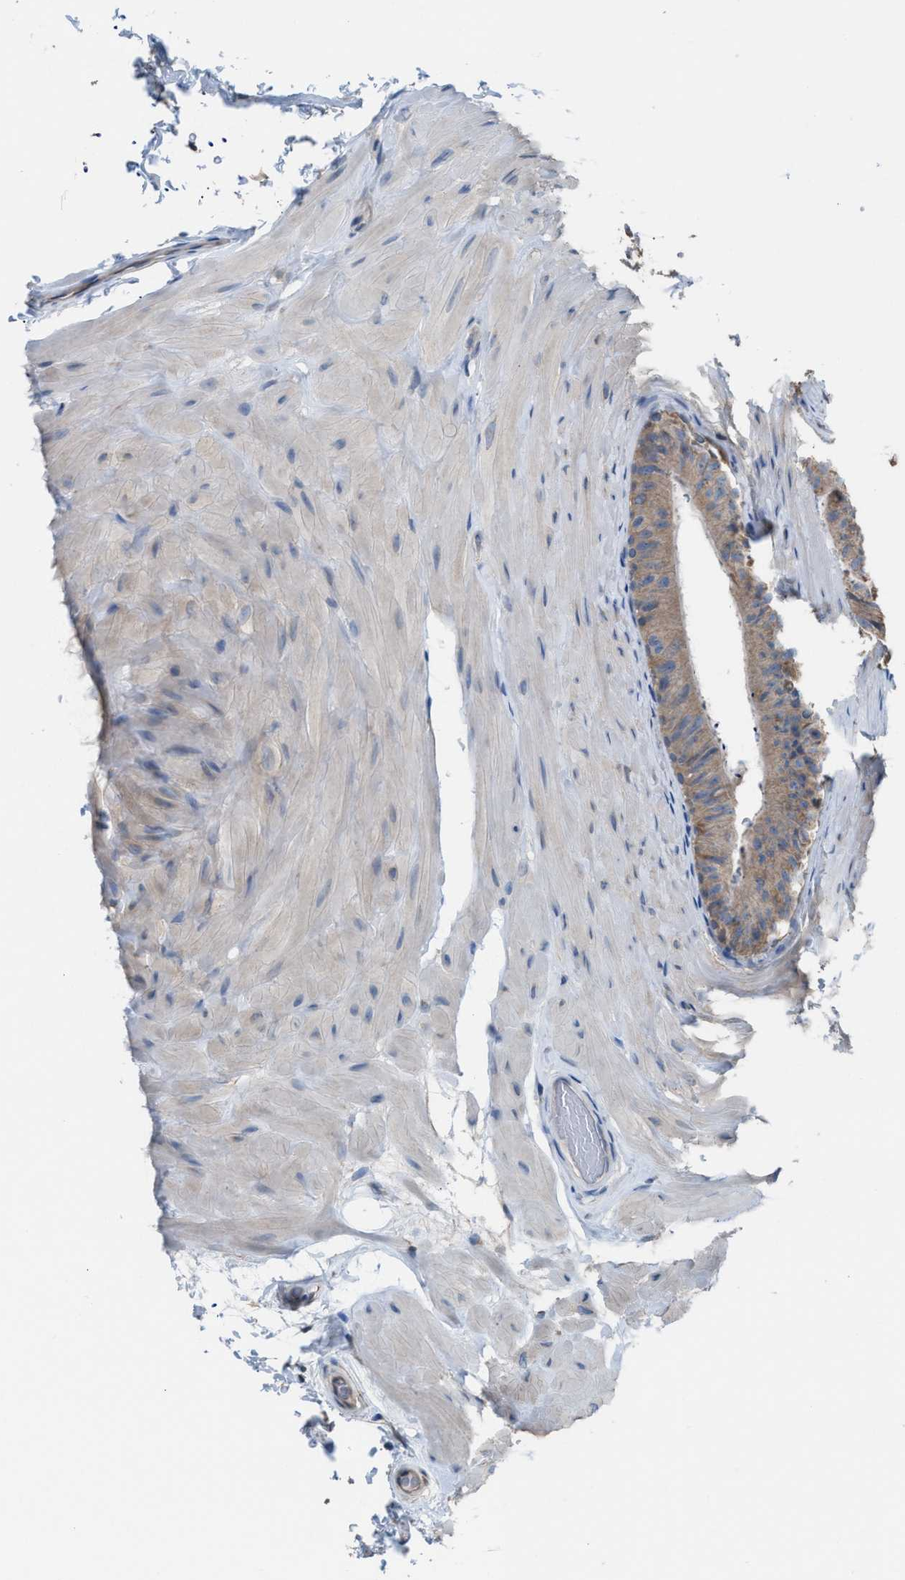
{"staining": {"intensity": "weak", "quantity": ">75%", "location": "cytoplasmic/membranous"}, "tissue": "epididymis", "cell_type": "Glandular cells", "image_type": "normal", "snomed": [{"axis": "morphology", "description": "Normal tissue, NOS"}, {"axis": "topography", "description": "Epididymis"}], "caption": "Immunohistochemistry of unremarkable human epididymis demonstrates low levels of weak cytoplasmic/membranous positivity in approximately >75% of glandular cells. (Stains: DAB in brown, nuclei in blue, Microscopy: brightfield microscopy at high magnification).", "gene": "NQO2", "patient": {"sex": "male", "age": 34}}